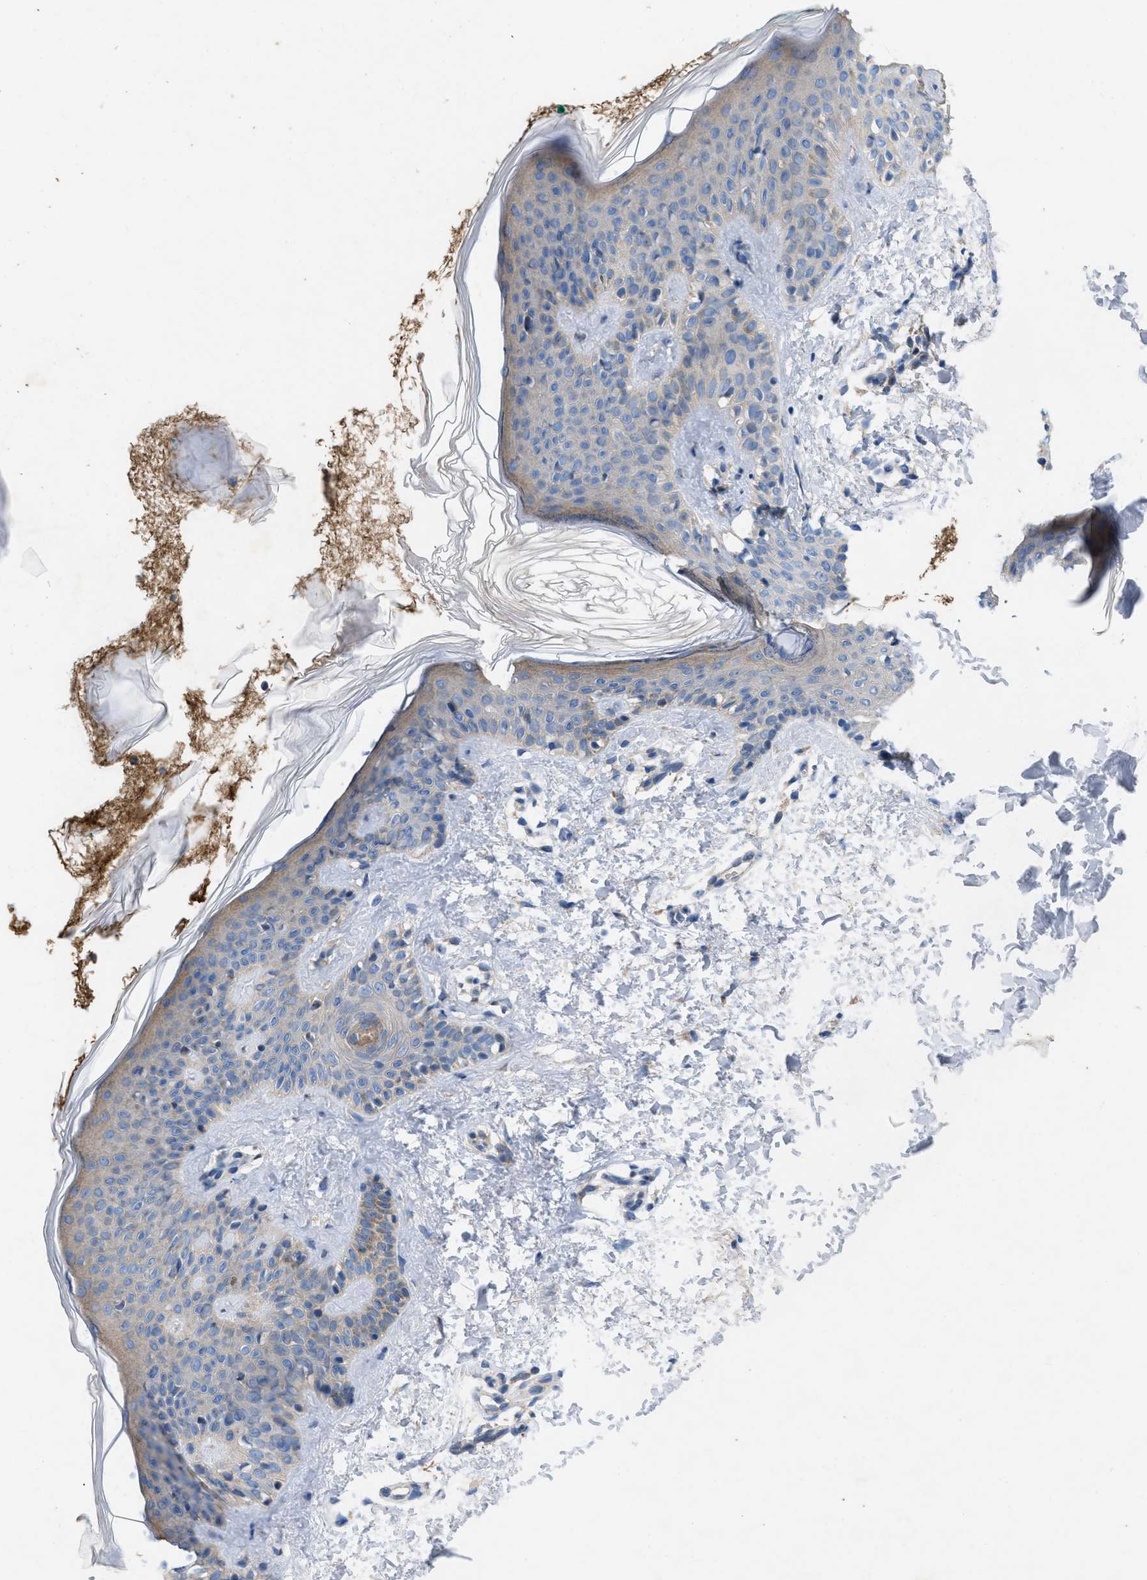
{"staining": {"intensity": "negative", "quantity": "none", "location": "none"}, "tissue": "skin", "cell_type": "Fibroblasts", "image_type": "normal", "snomed": [{"axis": "morphology", "description": "Normal tissue, NOS"}, {"axis": "topography", "description": "Skin"}], "caption": "Immunohistochemical staining of benign human skin exhibits no significant staining in fibroblasts.", "gene": "PLPPR5", "patient": {"sex": "male", "age": 30}}